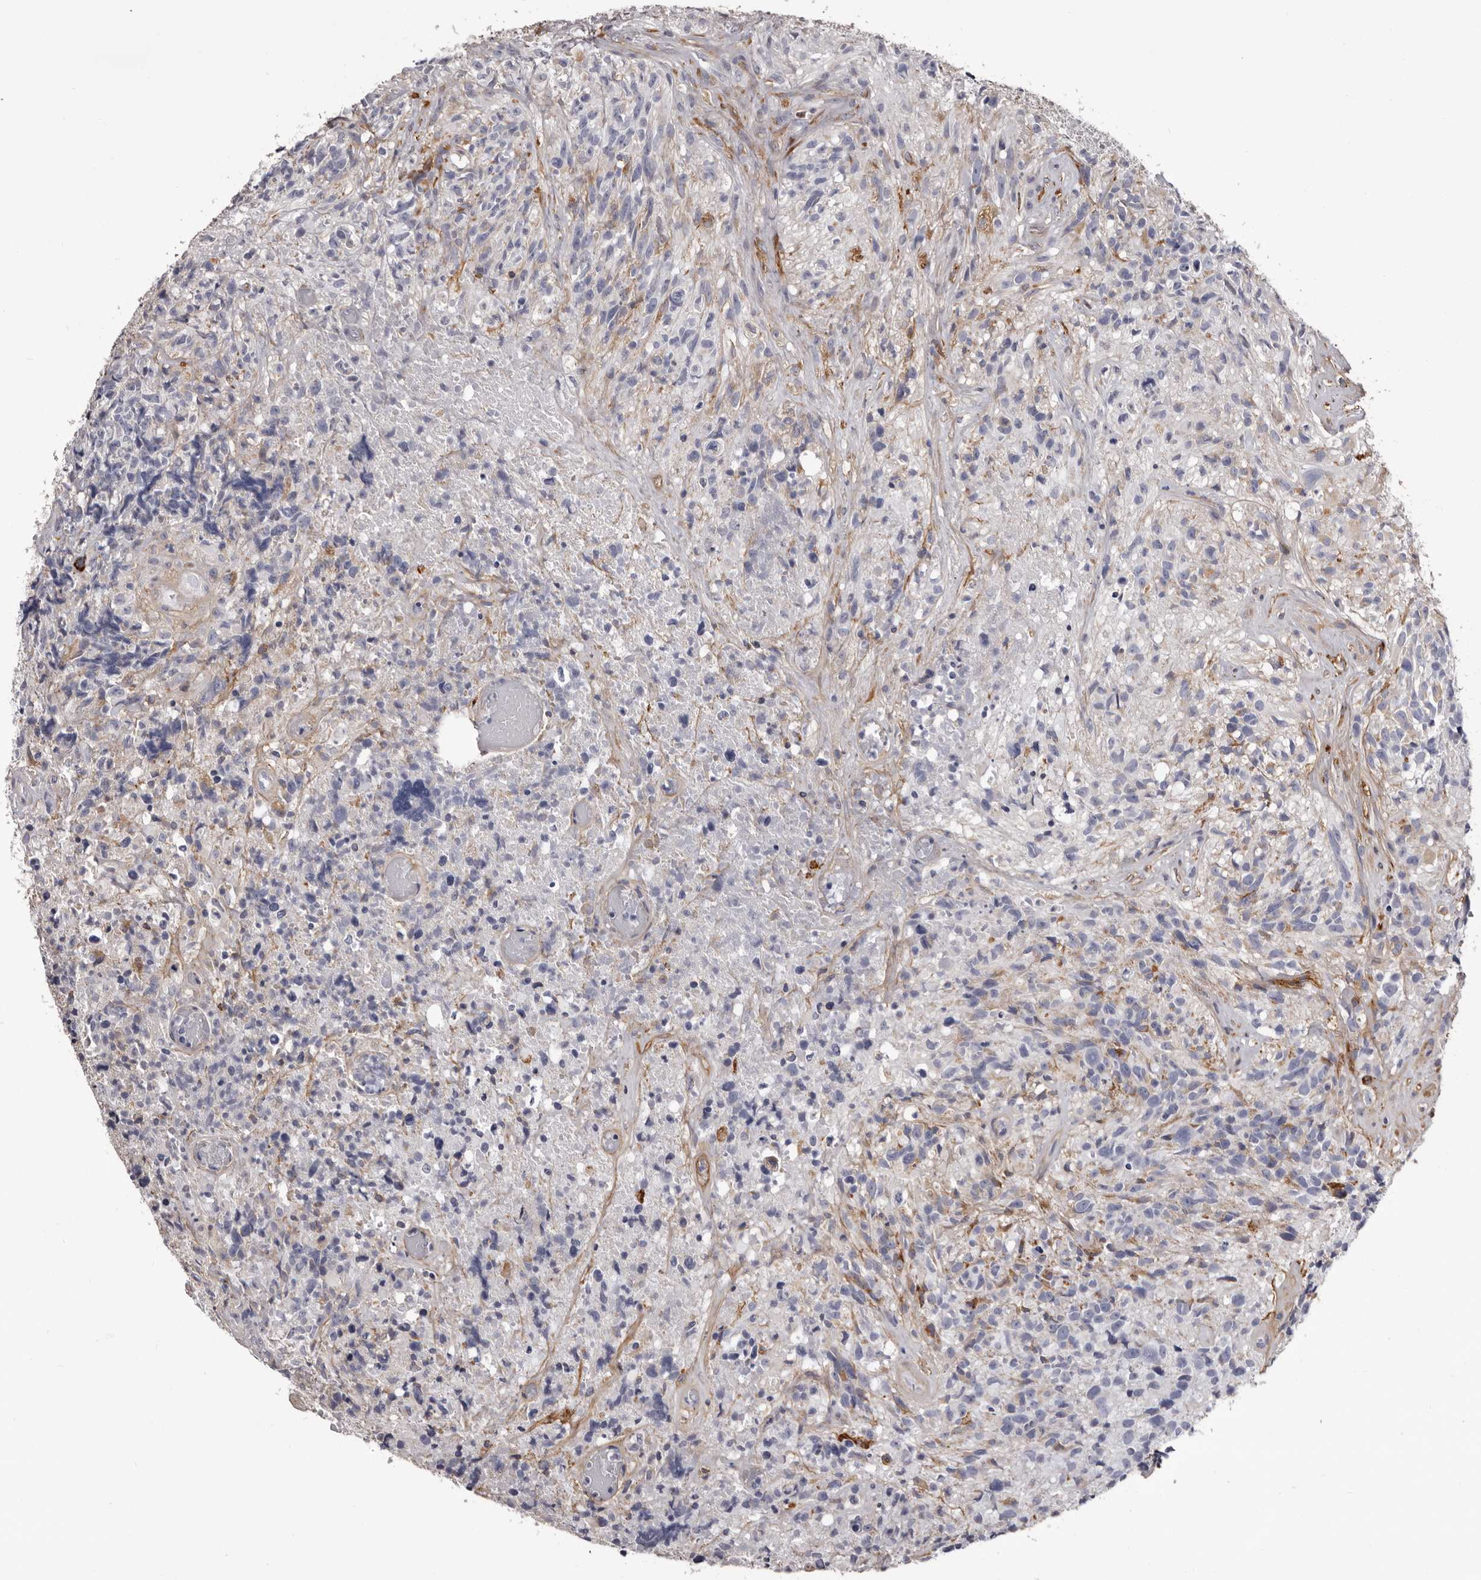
{"staining": {"intensity": "negative", "quantity": "none", "location": "none"}, "tissue": "glioma", "cell_type": "Tumor cells", "image_type": "cancer", "snomed": [{"axis": "morphology", "description": "Glioma, malignant, High grade"}, {"axis": "topography", "description": "Brain"}], "caption": "There is no significant positivity in tumor cells of glioma.", "gene": "COL6A1", "patient": {"sex": "male", "age": 69}}